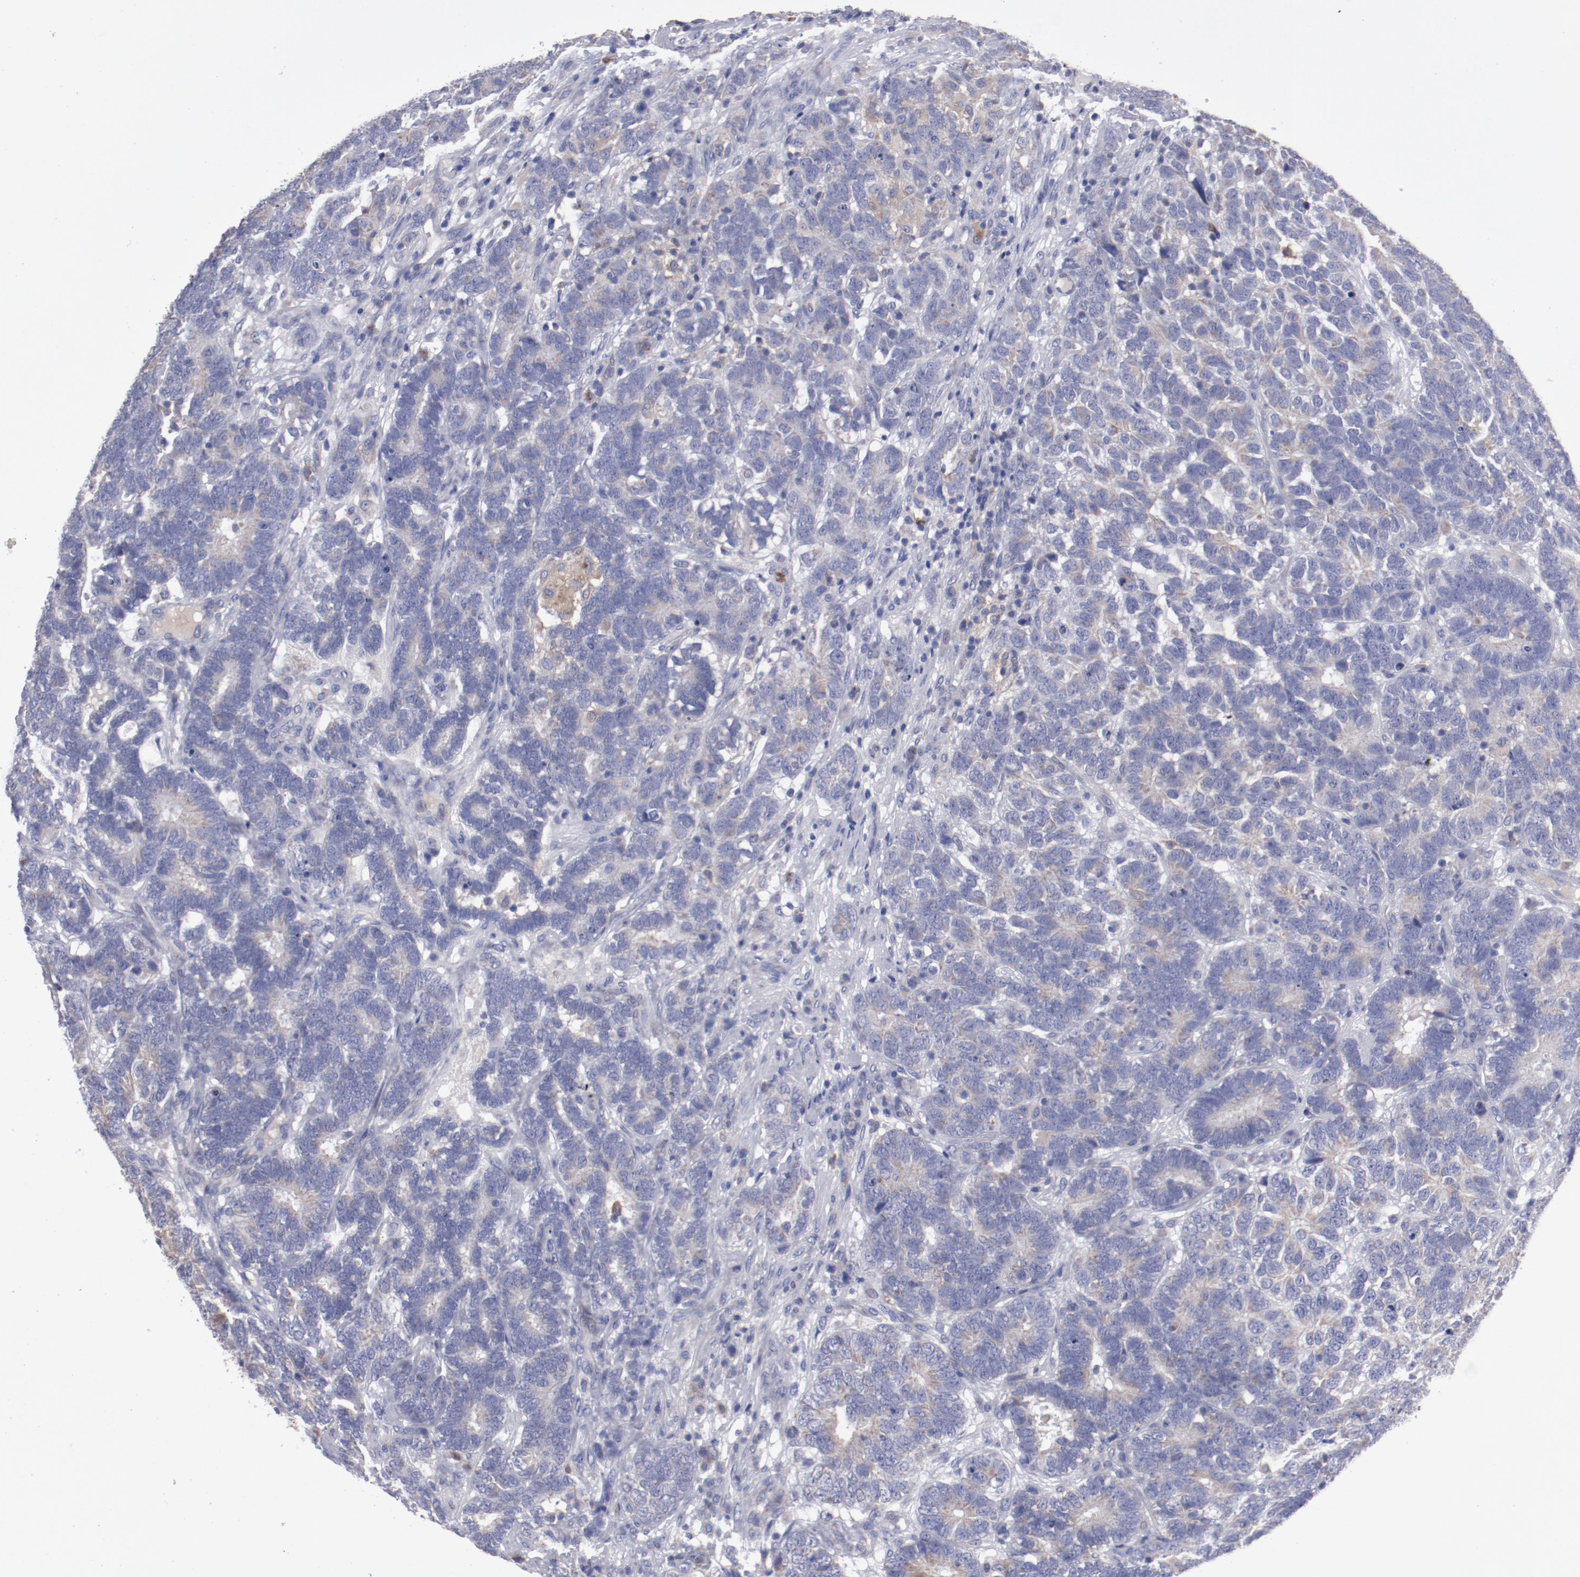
{"staining": {"intensity": "weak", "quantity": ">75%", "location": "cytoplasmic/membranous"}, "tissue": "testis cancer", "cell_type": "Tumor cells", "image_type": "cancer", "snomed": [{"axis": "morphology", "description": "Carcinoma, Embryonal, NOS"}, {"axis": "topography", "description": "Testis"}], "caption": "High-magnification brightfield microscopy of testis cancer (embryonal carcinoma) stained with DAB (brown) and counterstained with hematoxylin (blue). tumor cells exhibit weak cytoplasmic/membranous staining is appreciated in approximately>75% of cells.", "gene": "FGR", "patient": {"sex": "male", "age": 26}}